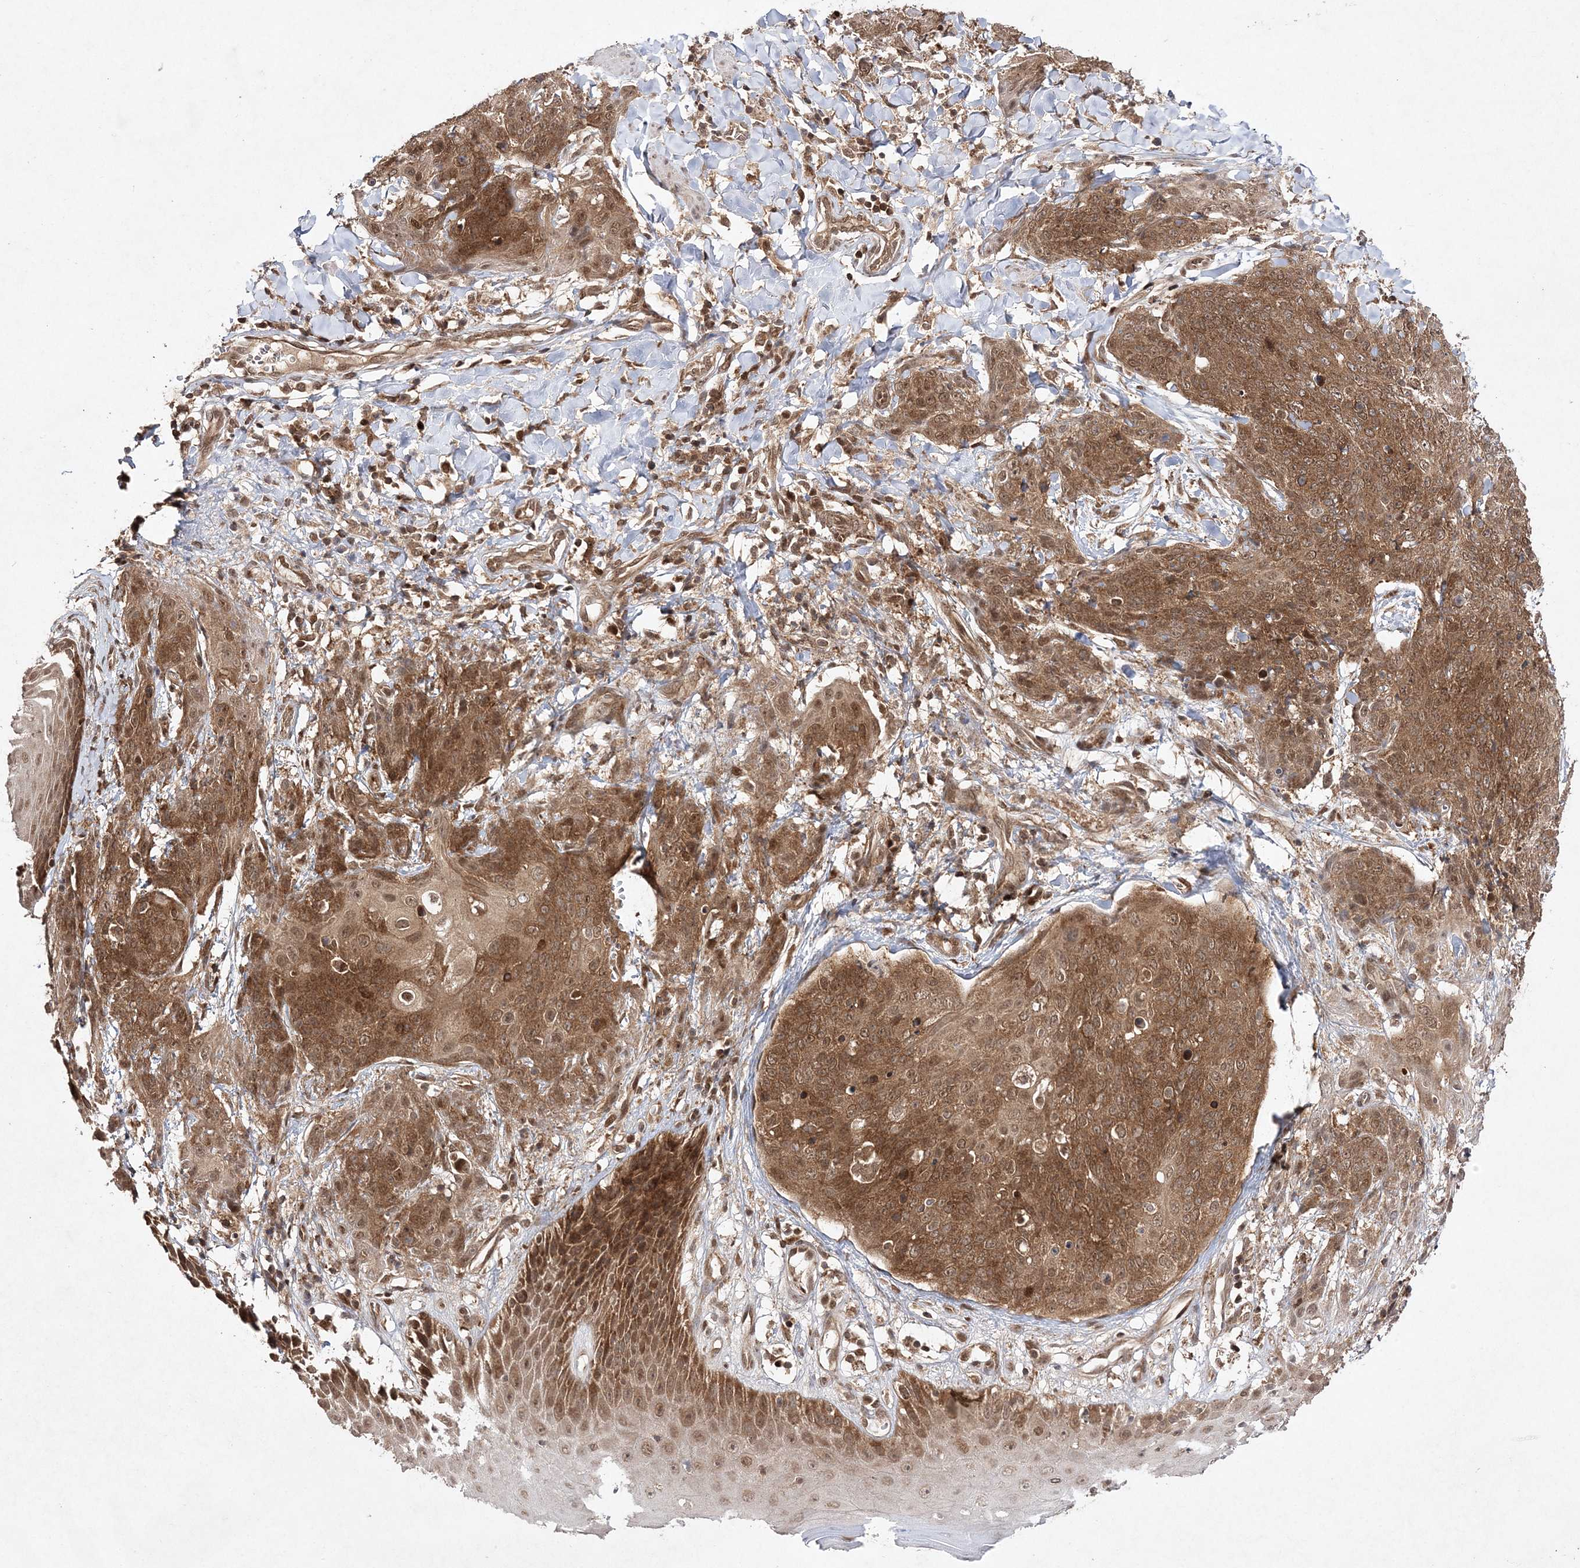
{"staining": {"intensity": "moderate", "quantity": ">75%", "location": "cytoplasmic/membranous,nuclear"}, "tissue": "skin cancer", "cell_type": "Tumor cells", "image_type": "cancer", "snomed": [{"axis": "morphology", "description": "Squamous cell carcinoma, NOS"}, {"axis": "topography", "description": "Skin"}, {"axis": "topography", "description": "Vulva"}], "caption": "Squamous cell carcinoma (skin) stained with IHC displays moderate cytoplasmic/membranous and nuclear expression in about >75% of tumor cells.", "gene": "NIF3L1", "patient": {"sex": "female", "age": 85}}